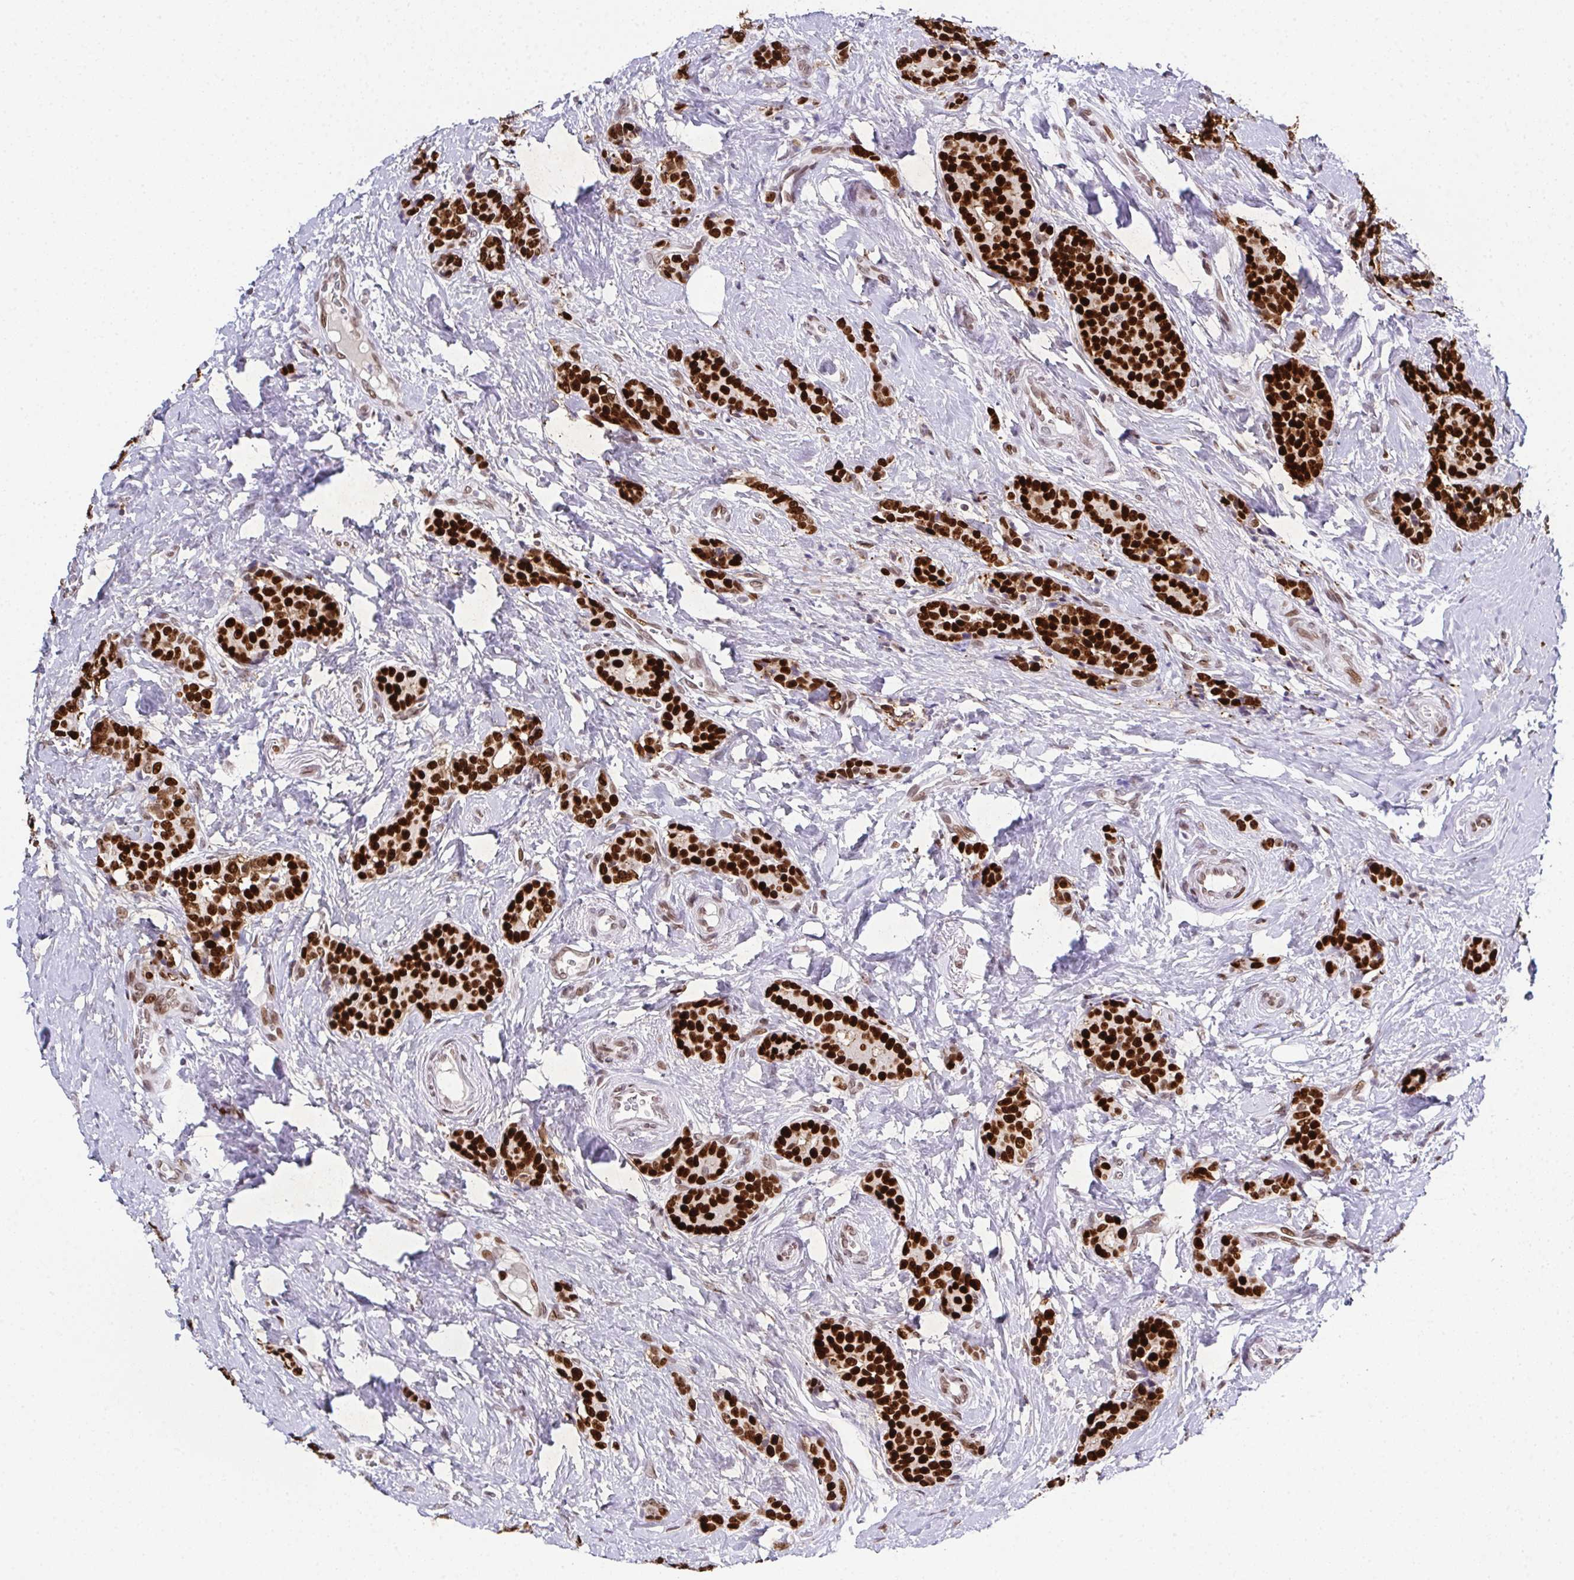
{"staining": {"intensity": "strong", "quantity": ">75%", "location": "nuclear"}, "tissue": "breast cancer", "cell_type": "Tumor cells", "image_type": "cancer", "snomed": [{"axis": "morphology", "description": "Normal tissue, NOS"}, {"axis": "morphology", "description": "Duct carcinoma"}, {"axis": "topography", "description": "Breast"}], "caption": "Tumor cells reveal strong nuclear staining in approximately >75% of cells in breast cancer. (DAB IHC with brightfield microscopy, high magnification).", "gene": "RB1", "patient": {"sex": "female", "age": 77}}